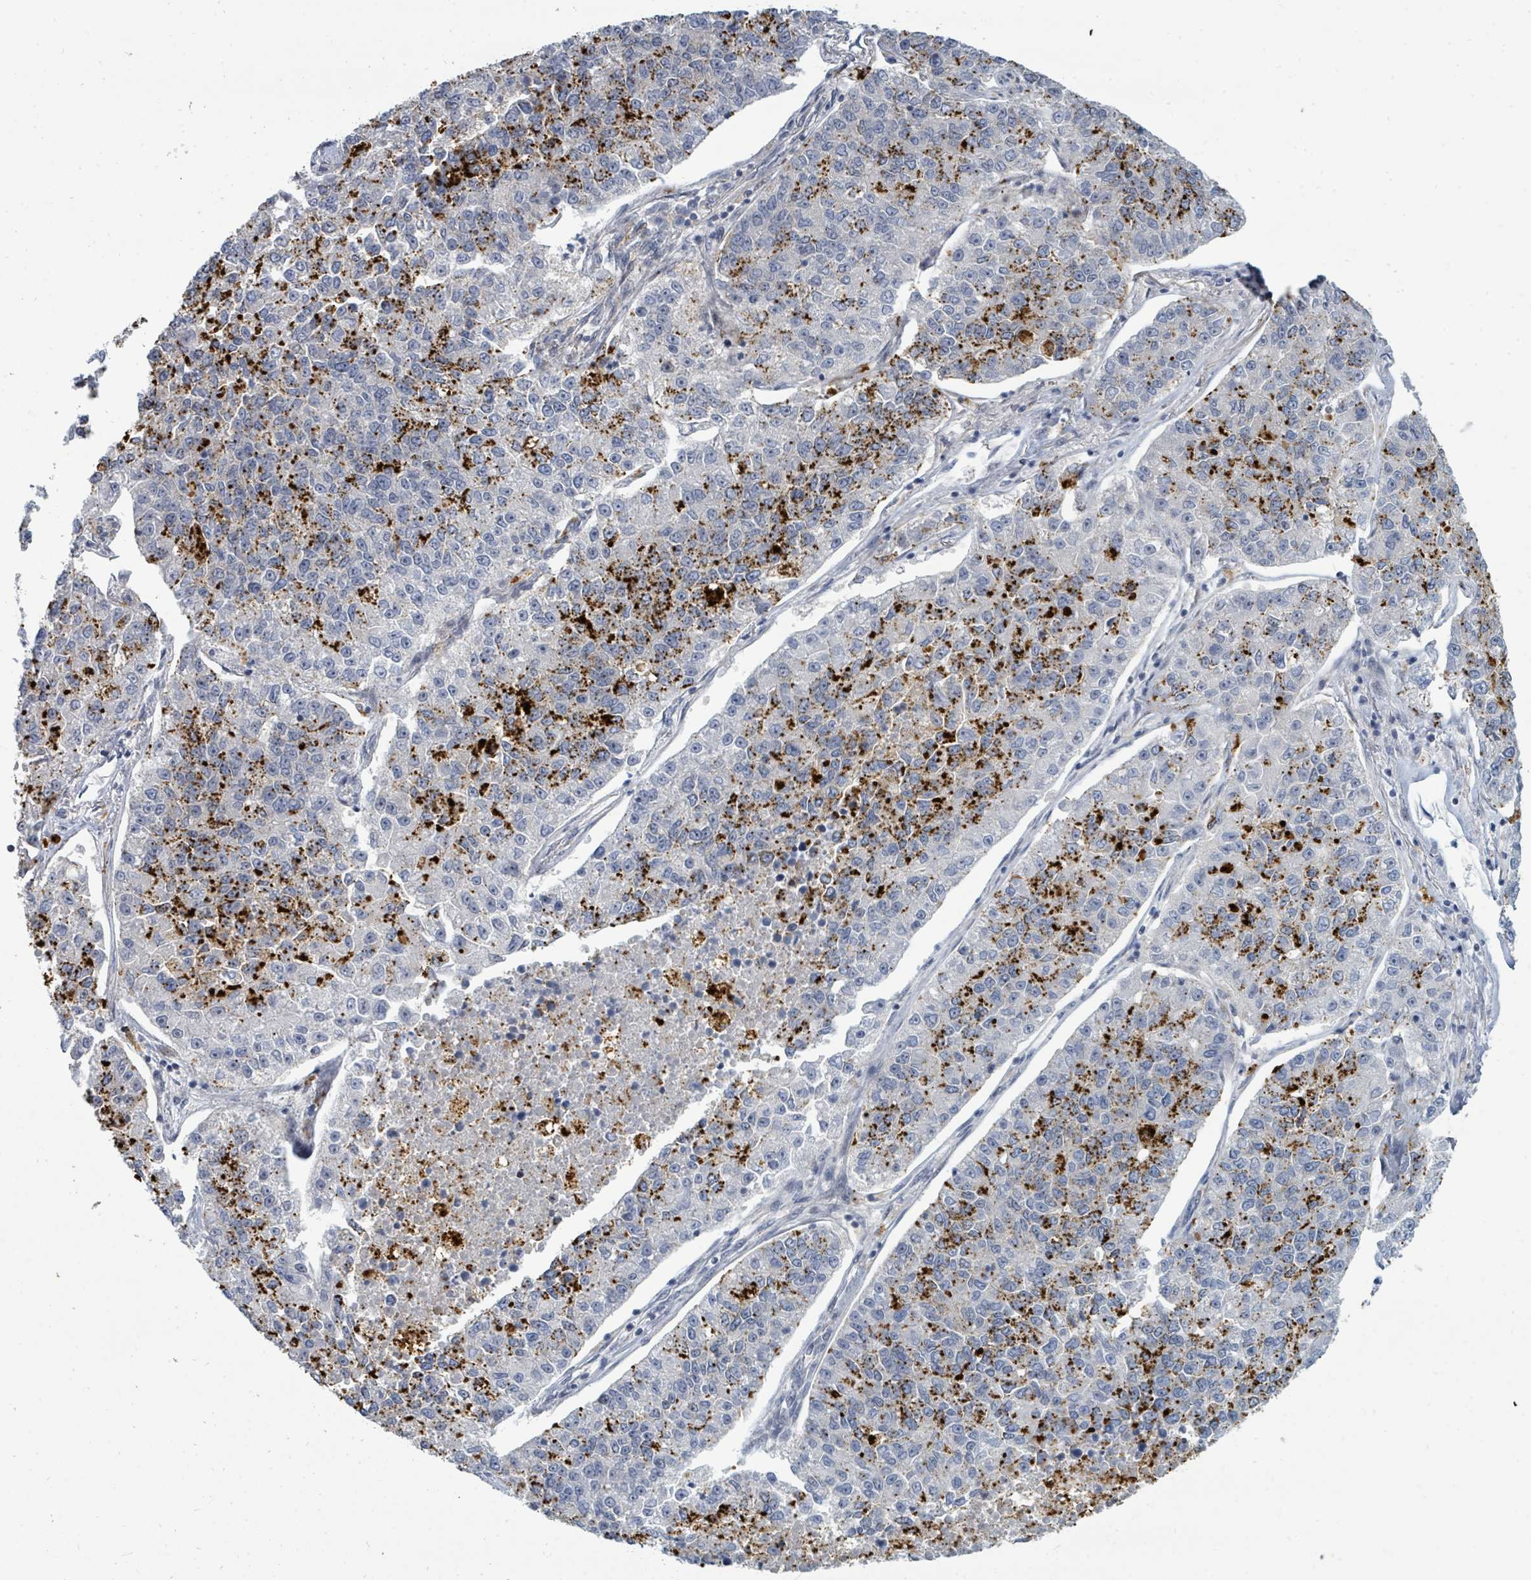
{"staining": {"intensity": "strong", "quantity": "25%-75%", "location": "cytoplasmic/membranous"}, "tissue": "lung cancer", "cell_type": "Tumor cells", "image_type": "cancer", "snomed": [{"axis": "morphology", "description": "Adenocarcinoma, NOS"}, {"axis": "topography", "description": "Lung"}], "caption": "An image of human lung cancer (adenocarcinoma) stained for a protein displays strong cytoplasmic/membranous brown staining in tumor cells.", "gene": "SUMO4", "patient": {"sex": "male", "age": 49}}